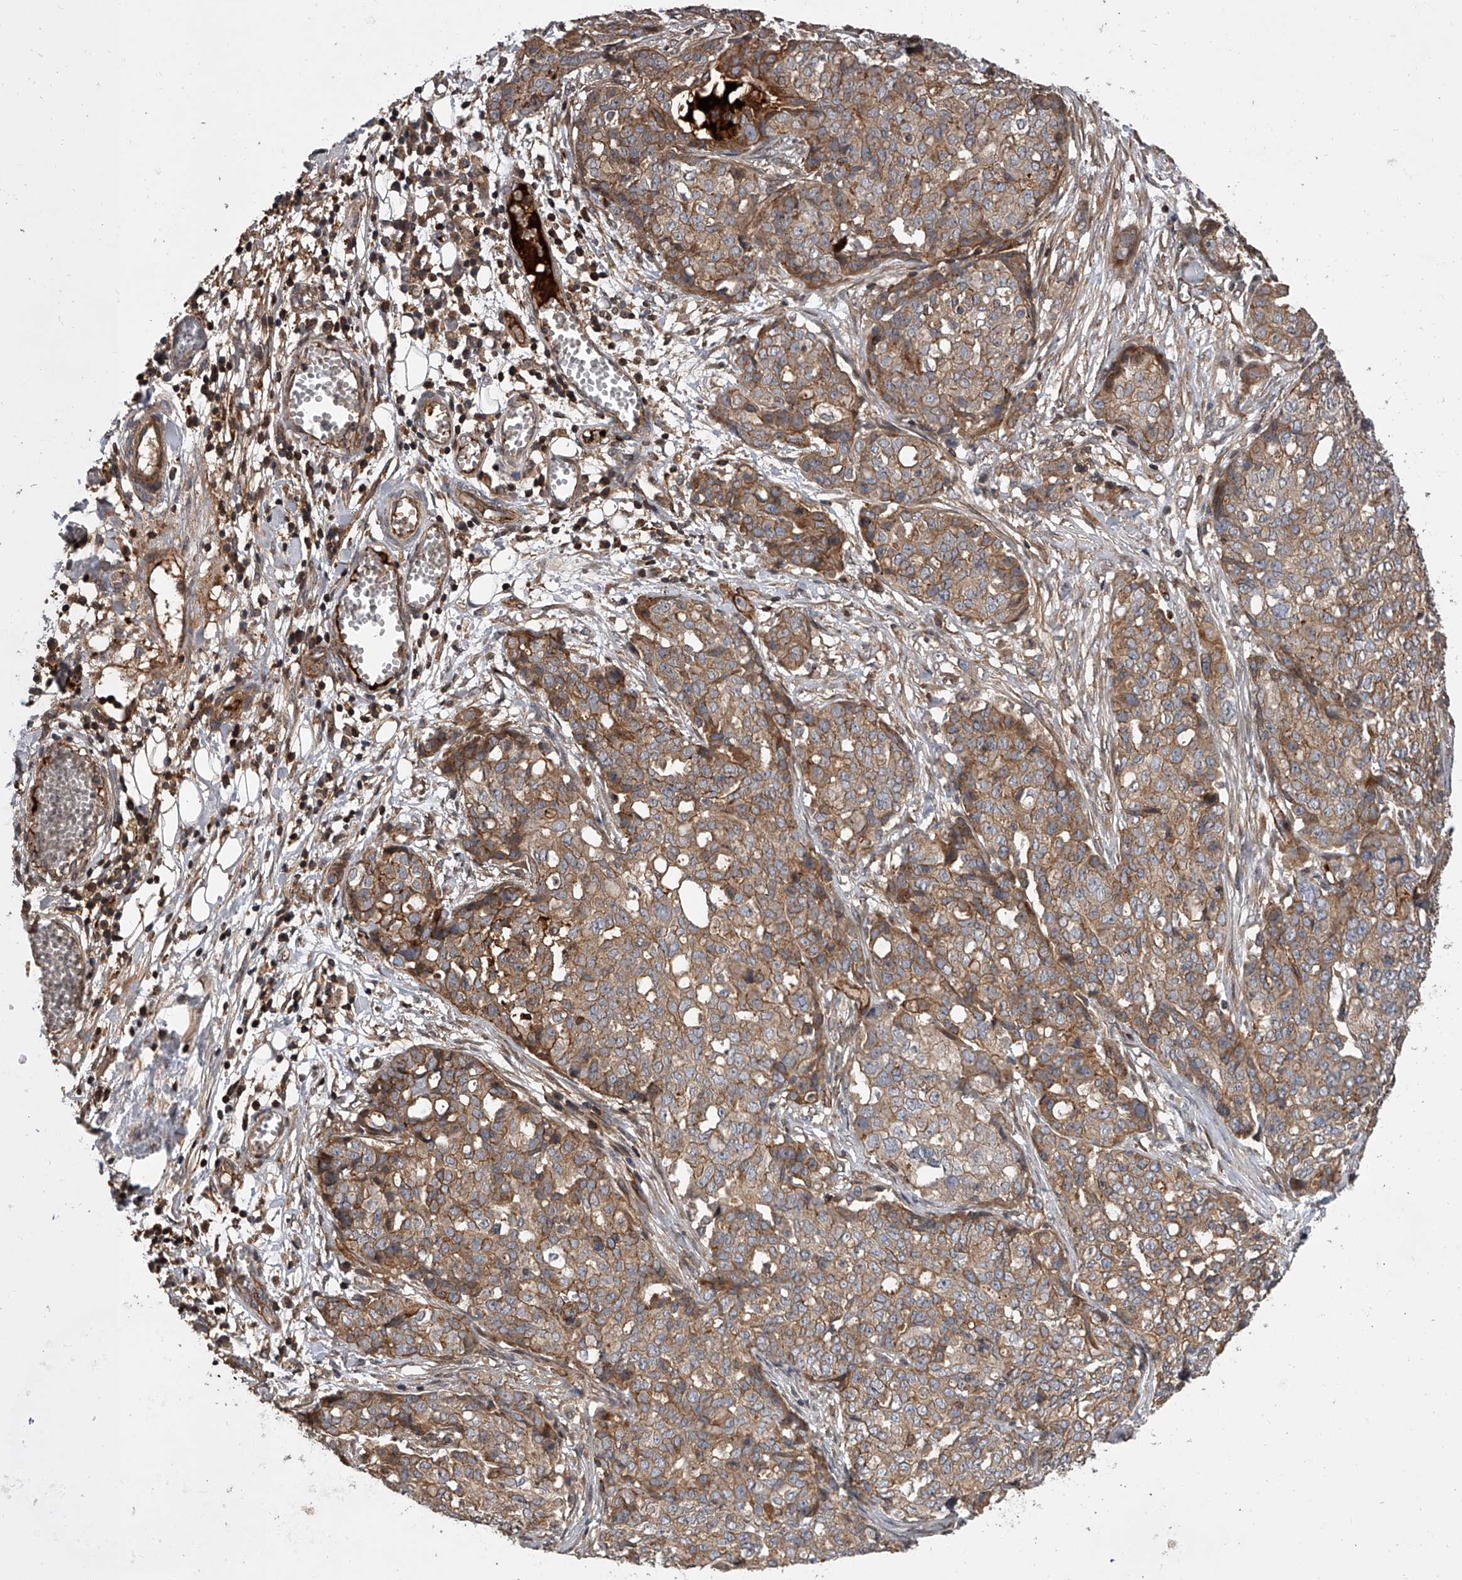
{"staining": {"intensity": "moderate", "quantity": ">75%", "location": "cytoplasmic/membranous"}, "tissue": "ovarian cancer", "cell_type": "Tumor cells", "image_type": "cancer", "snomed": [{"axis": "morphology", "description": "Cystadenocarcinoma, serous, NOS"}, {"axis": "topography", "description": "Soft tissue"}, {"axis": "topography", "description": "Ovary"}], "caption": "Approximately >75% of tumor cells in serous cystadenocarcinoma (ovarian) demonstrate moderate cytoplasmic/membranous protein expression as visualized by brown immunohistochemical staining.", "gene": "USP47", "patient": {"sex": "female", "age": 57}}